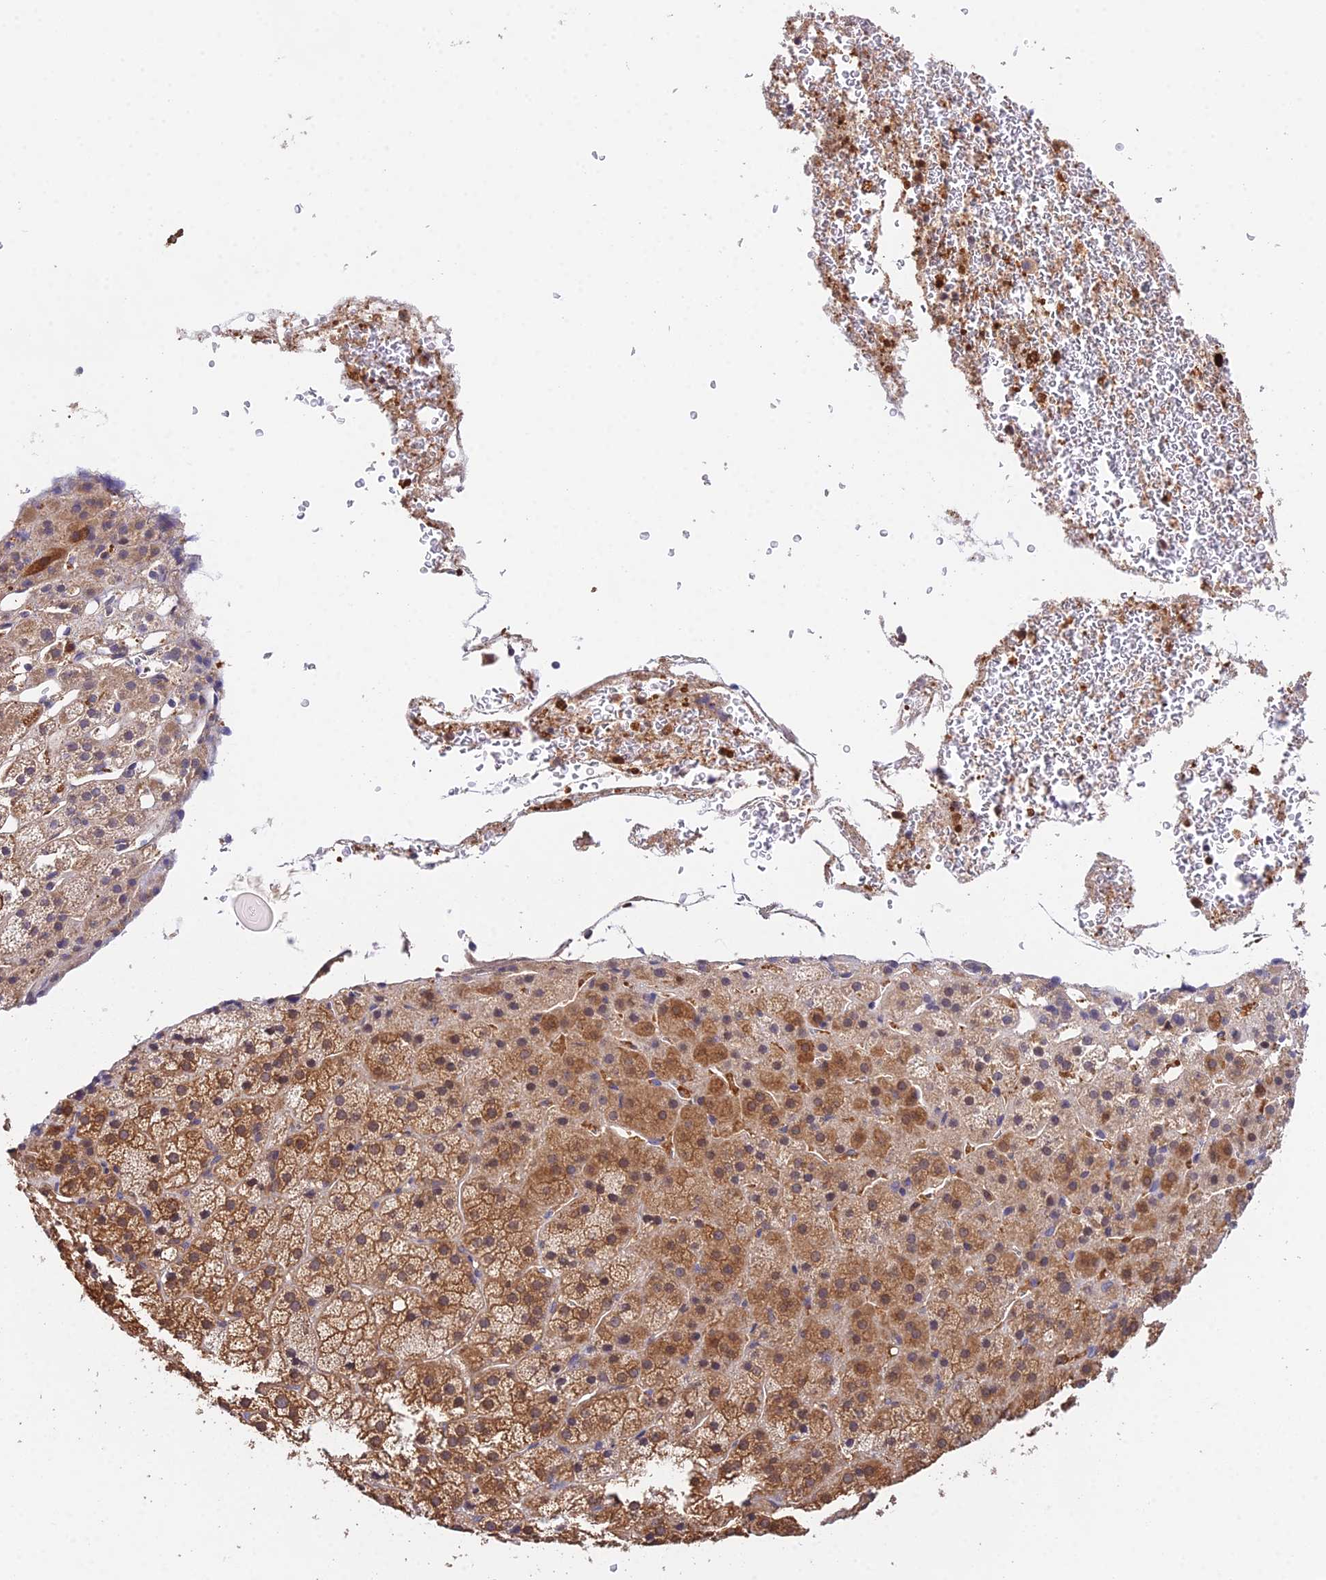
{"staining": {"intensity": "moderate", "quantity": ">75%", "location": "cytoplasmic/membranous"}, "tissue": "adrenal gland", "cell_type": "Glandular cells", "image_type": "normal", "snomed": [{"axis": "morphology", "description": "Normal tissue, NOS"}, {"axis": "topography", "description": "Adrenal gland"}], "caption": "Approximately >75% of glandular cells in benign adrenal gland exhibit moderate cytoplasmic/membranous protein staining as visualized by brown immunohistochemical staining.", "gene": "FBP1", "patient": {"sex": "female", "age": 57}}